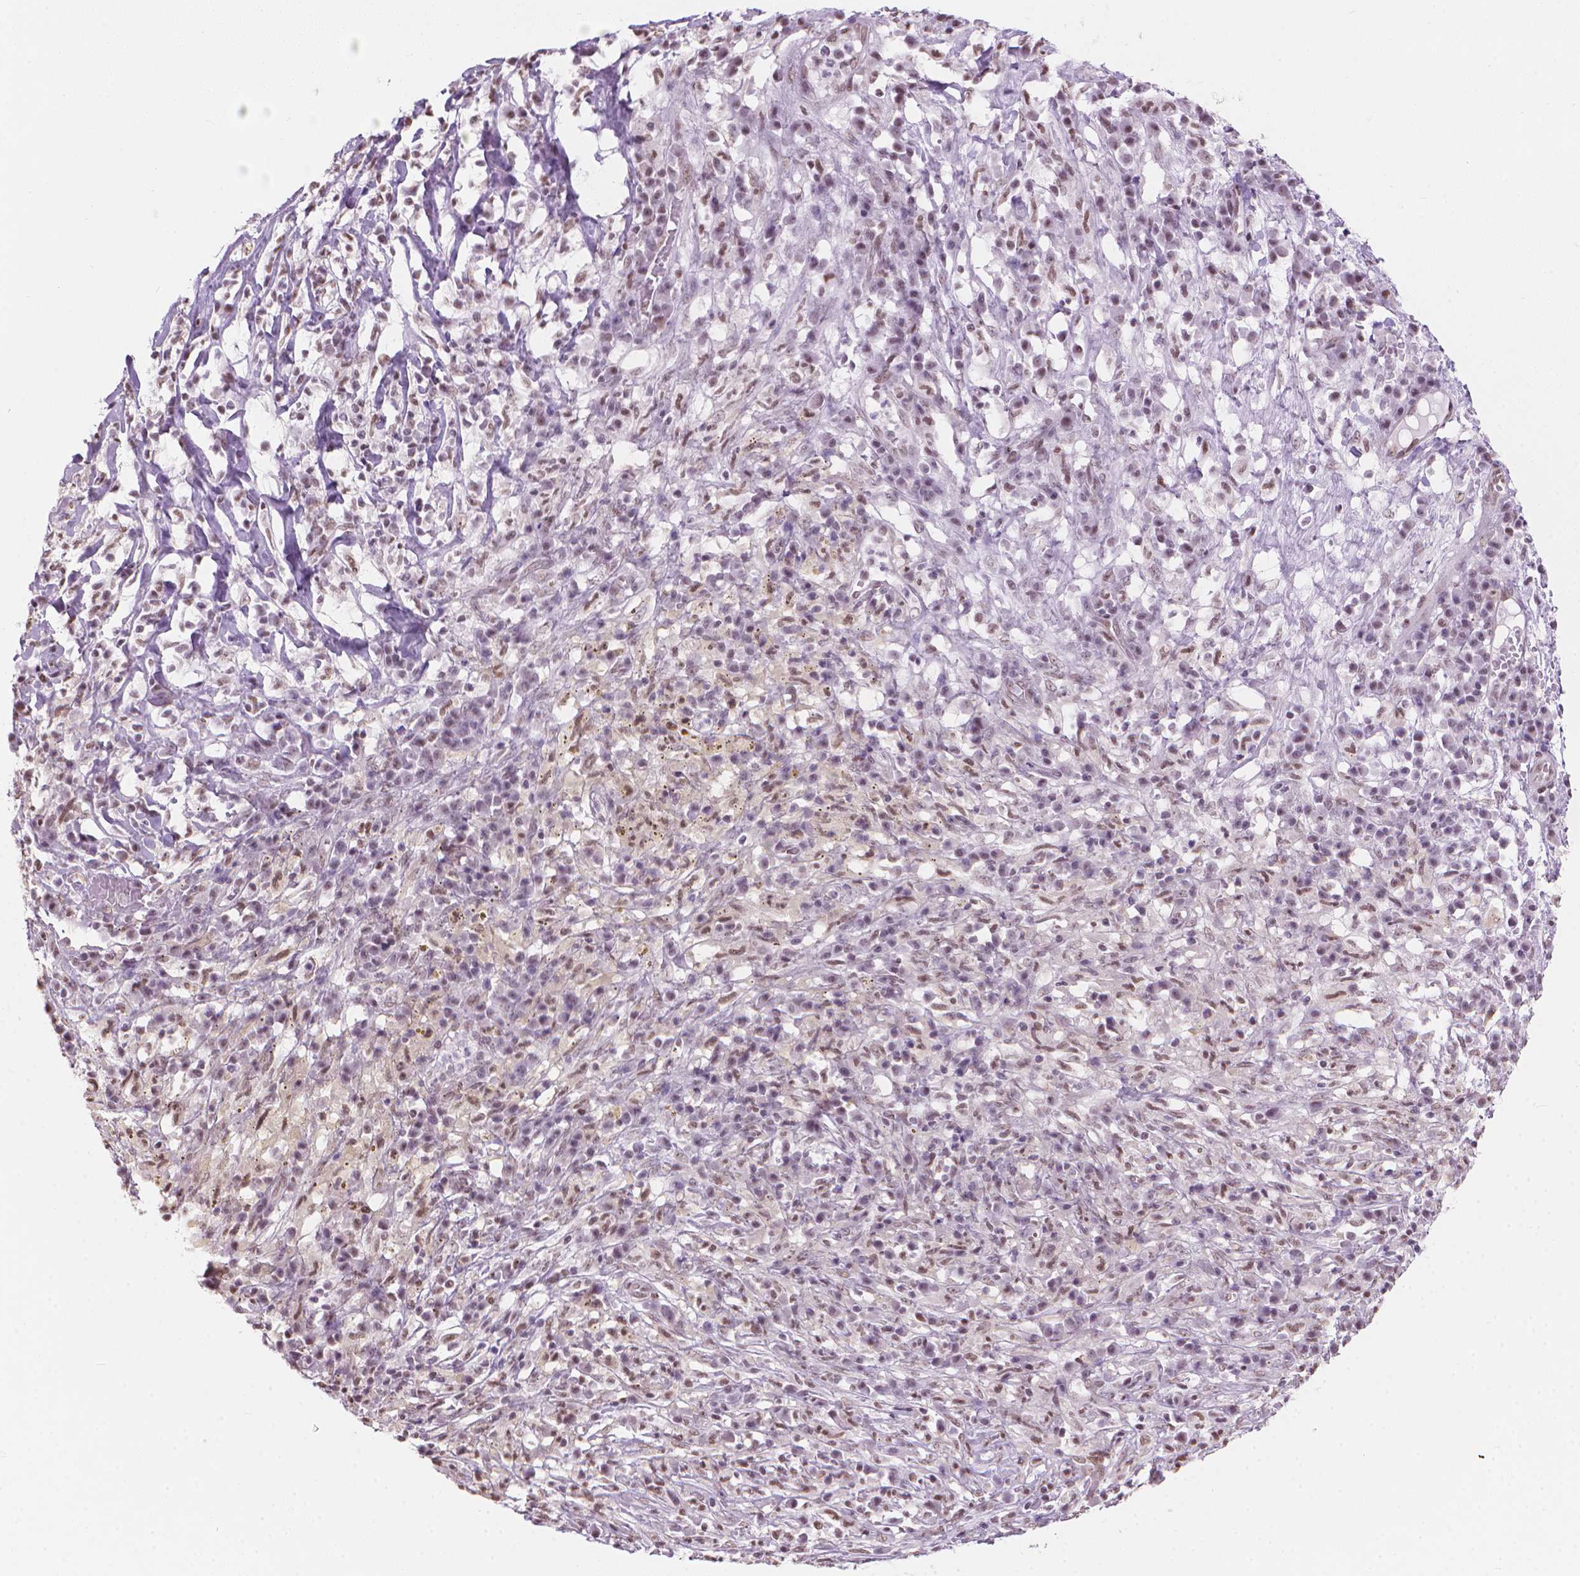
{"staining": {"intensity": "moderate", "quantity": "<25%", "location": "nuclear"}, "tissue": "melanoma", "cell_type": "Tumor cells", "image_type": "cancer", "snomed": [{"axis": "morphology", "description": "Malignant melanoma, NOS"}, {"axis": "topography", "description": "Skin"}], "caption": "IHC micrograph of neoplastic tissue: malignant melanoma stained using immunohistochemistry (IHC) exhibits low levels of moderate protein expression localized specifically in the nuclear of tumor cells, appearing as a nuclear brown color.", "gene": "PIAS2", "patient": {"sex": "female", "age": 91}}